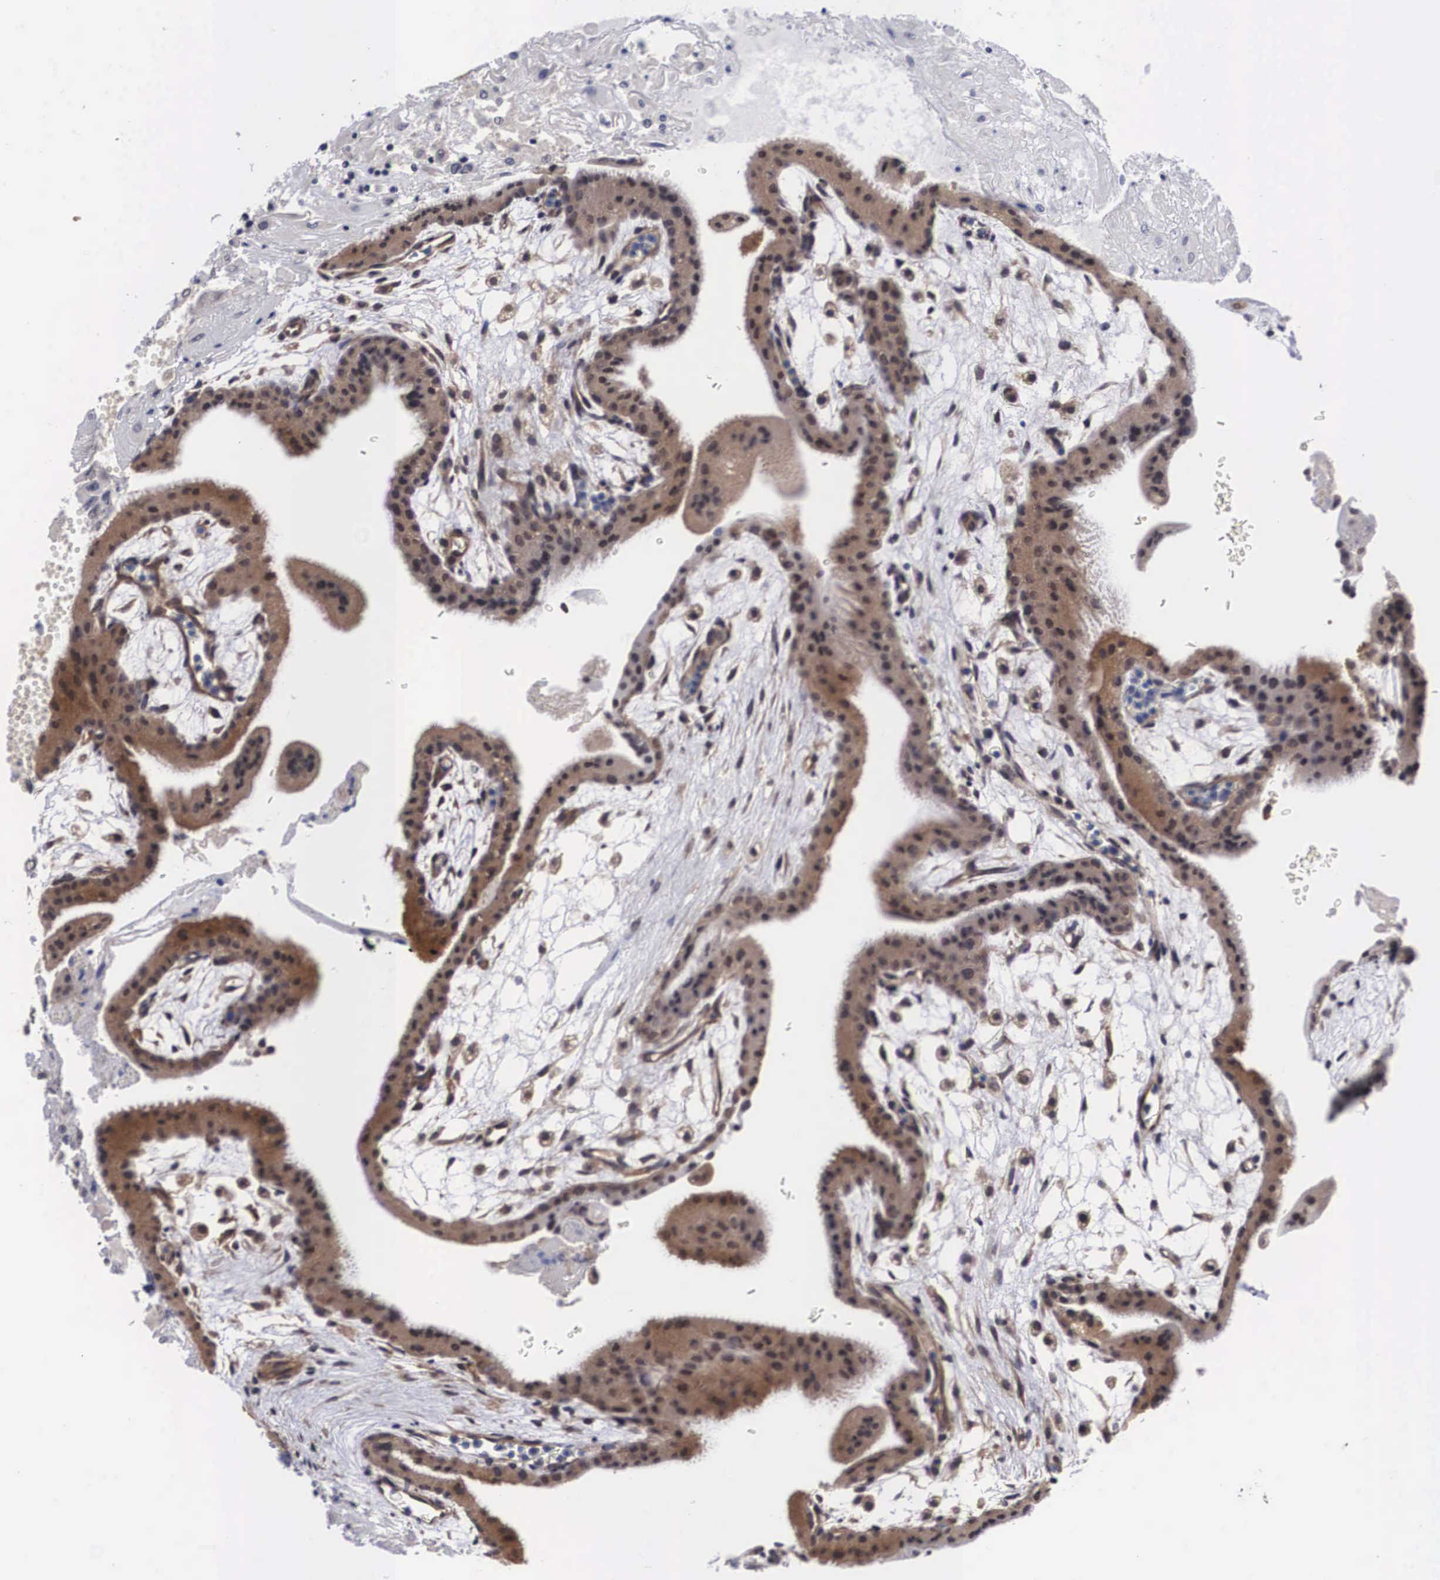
{"staining": {"intensity": "weak", "quantity": "25%-75%", "location": "cytoplasmic/membranous,nuclear"}, "tissue": "placenta", "cell_type": "Decidual cells", "image_type": "normal", "snomed": [{"axis": "morphology", "description": "Normal tissue, NOS"}, {"axis": "topography", "description": "Placenta"}], "caption": "This is a micrograph of immunohistochemistry (IHC) staining of benign placenta, which shows weak expression in the cytoplasmic/membranous,nuclear of decidual cells.", "gene": "OTX2", "patient": {"sex": "female", "age": 35}}